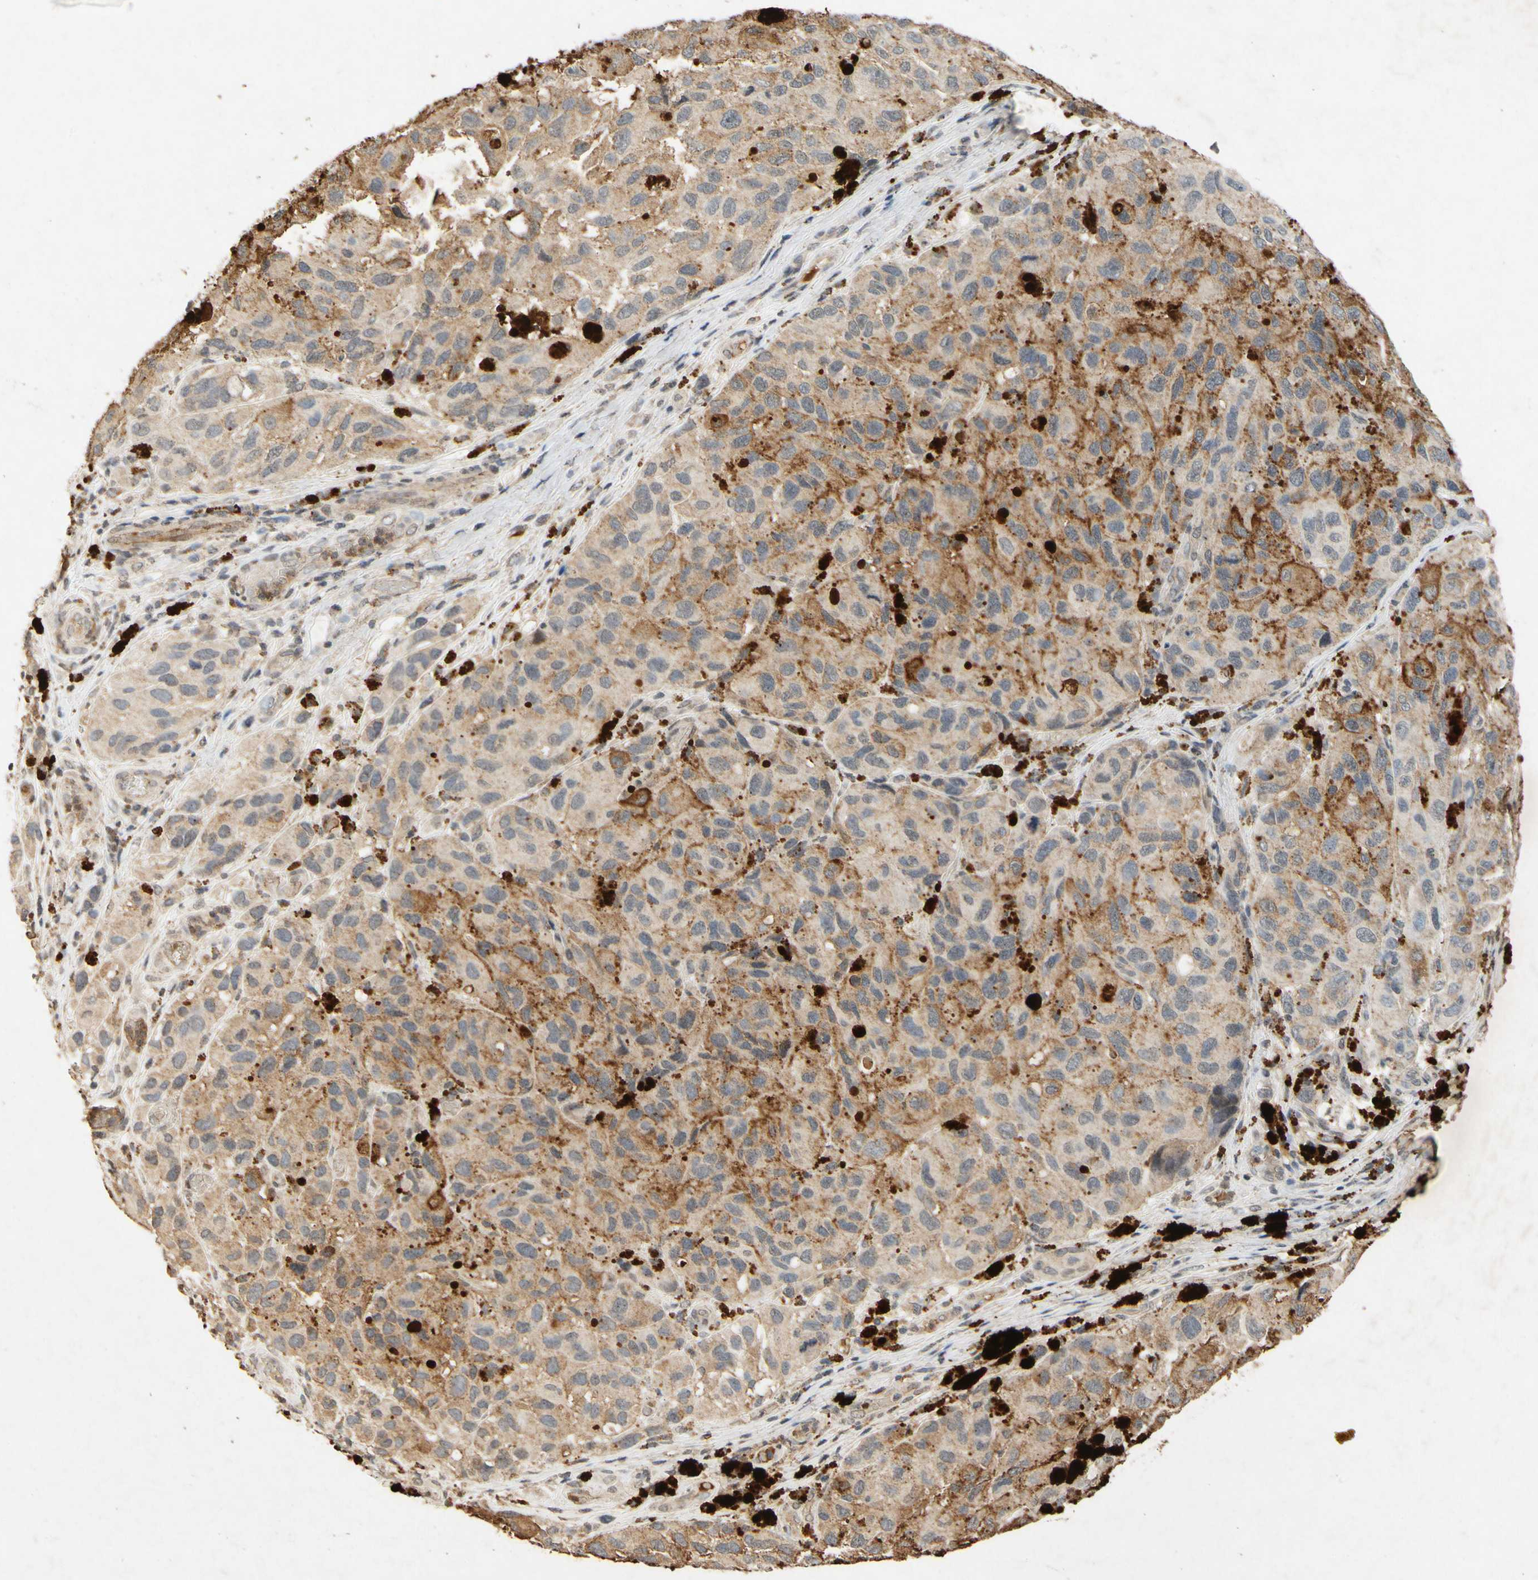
{"staining": {"intensity": "moderate", "quantity": ">75%", "location": "cytoplasmic/membranous"}, "tissue": "melanoma", "cell_type": "Tumor cells", "image_type": "cancer", "snomed": [{"axis": "morphology", "description": "Malignant melanoma, NOS"}, {"axis": "topography", "description": "Skin"}], "caption": "Malignant melanoma was stained to show a protein in brown. There is medium levels of moderate cytoplasmic/membranous expression in approximately >75% of tumor cells. (IHC, brightfield microscopy, high magnification).", "gene": "CP", "patient": {"sex": "female", "age": 73}}